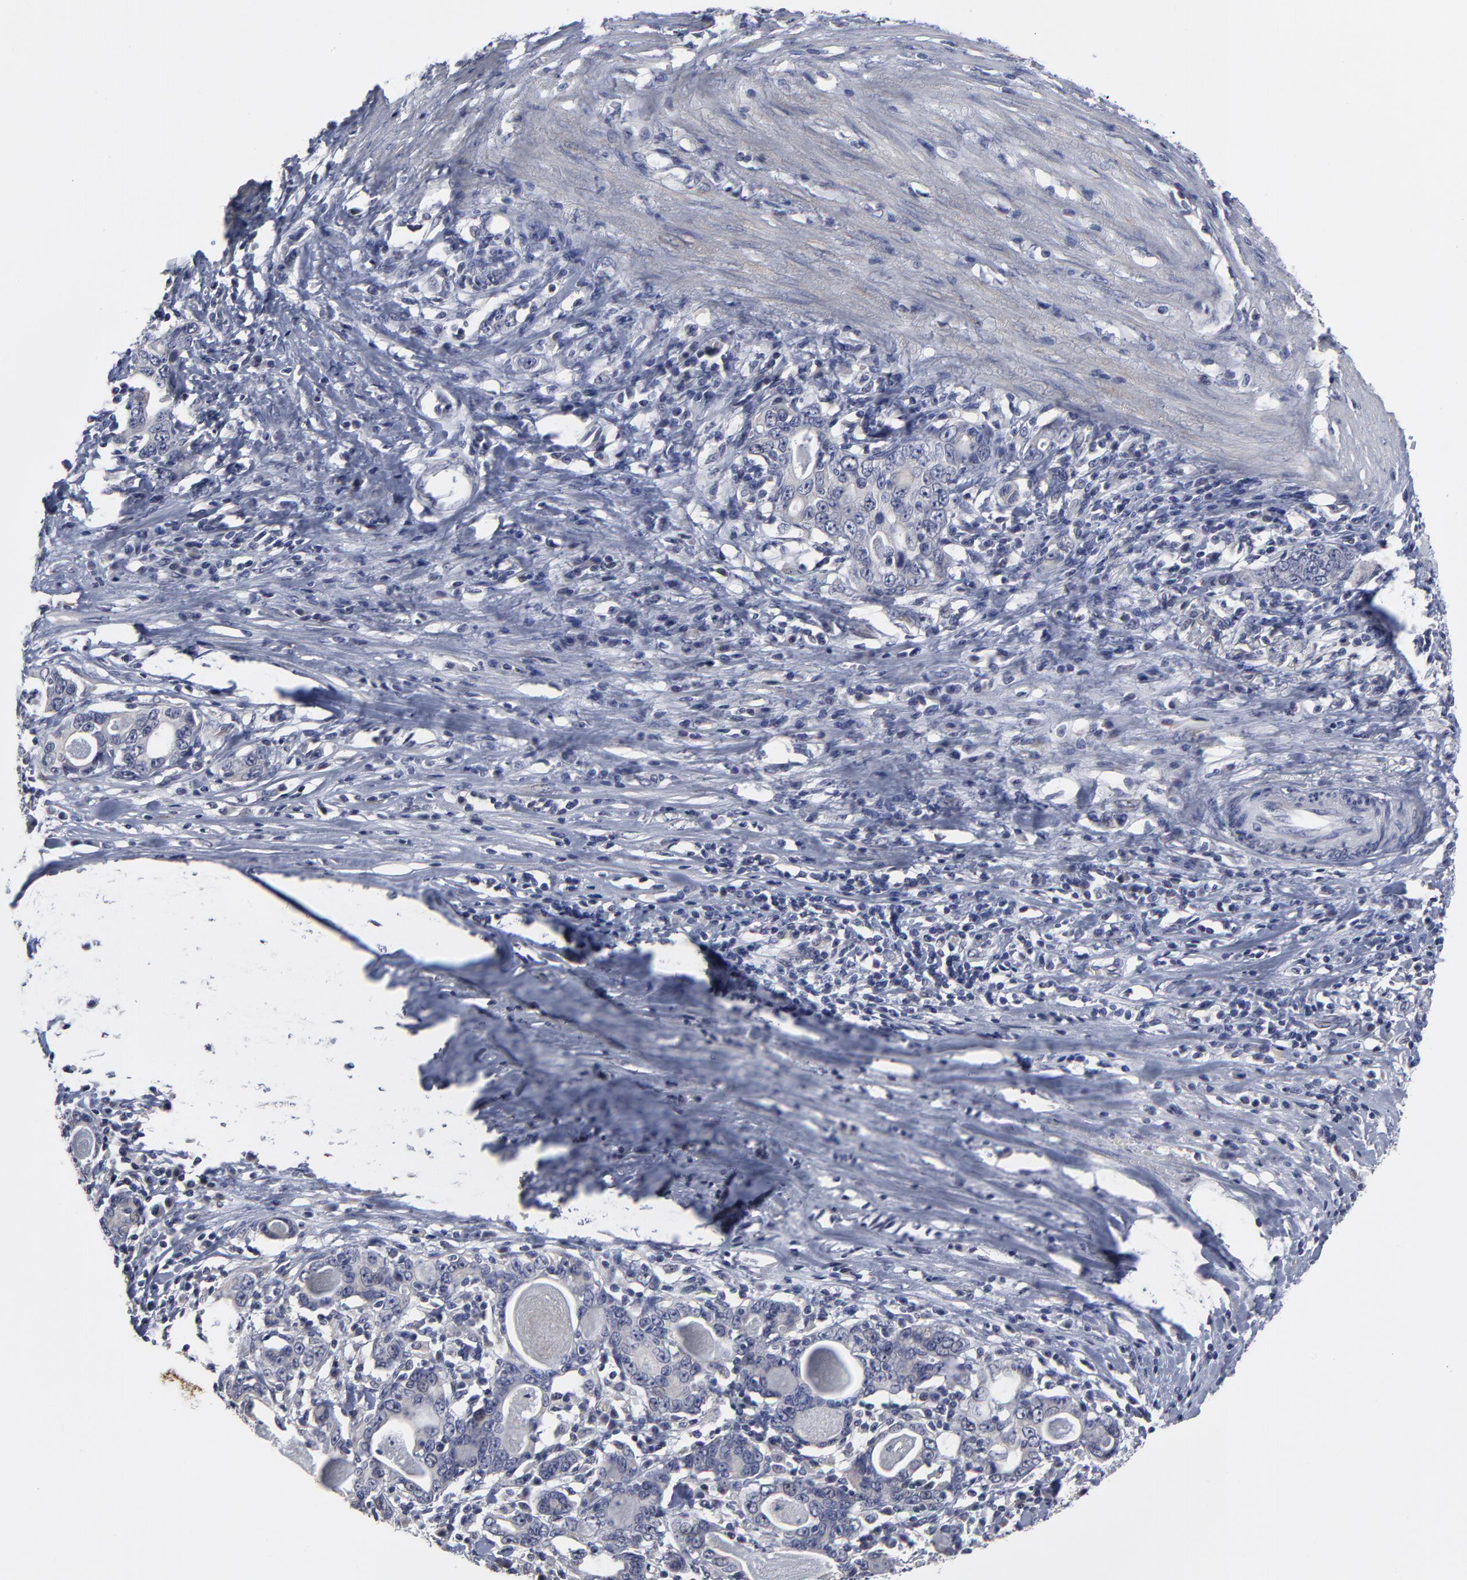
{"staining": {"intensity": "negative", "quantity": "none", "location": "none"}, "tissue": "stomach cancer", "cell_type": "Tumor cells", "image_type": "cancer", "snomed": [{"axis": "morphology", "description": "Adenocarcinoma, NOS"}, {"axis": "topography", "description": "Stomach, lower"}], "caption": "Tumor cells show no significant staining in stomach cancer (adenocarcinoma). (IHC, brightfield microscopy, high magnification).", "gene": "MAGEA10", "patient": {"sex": "female", "age": 72}}